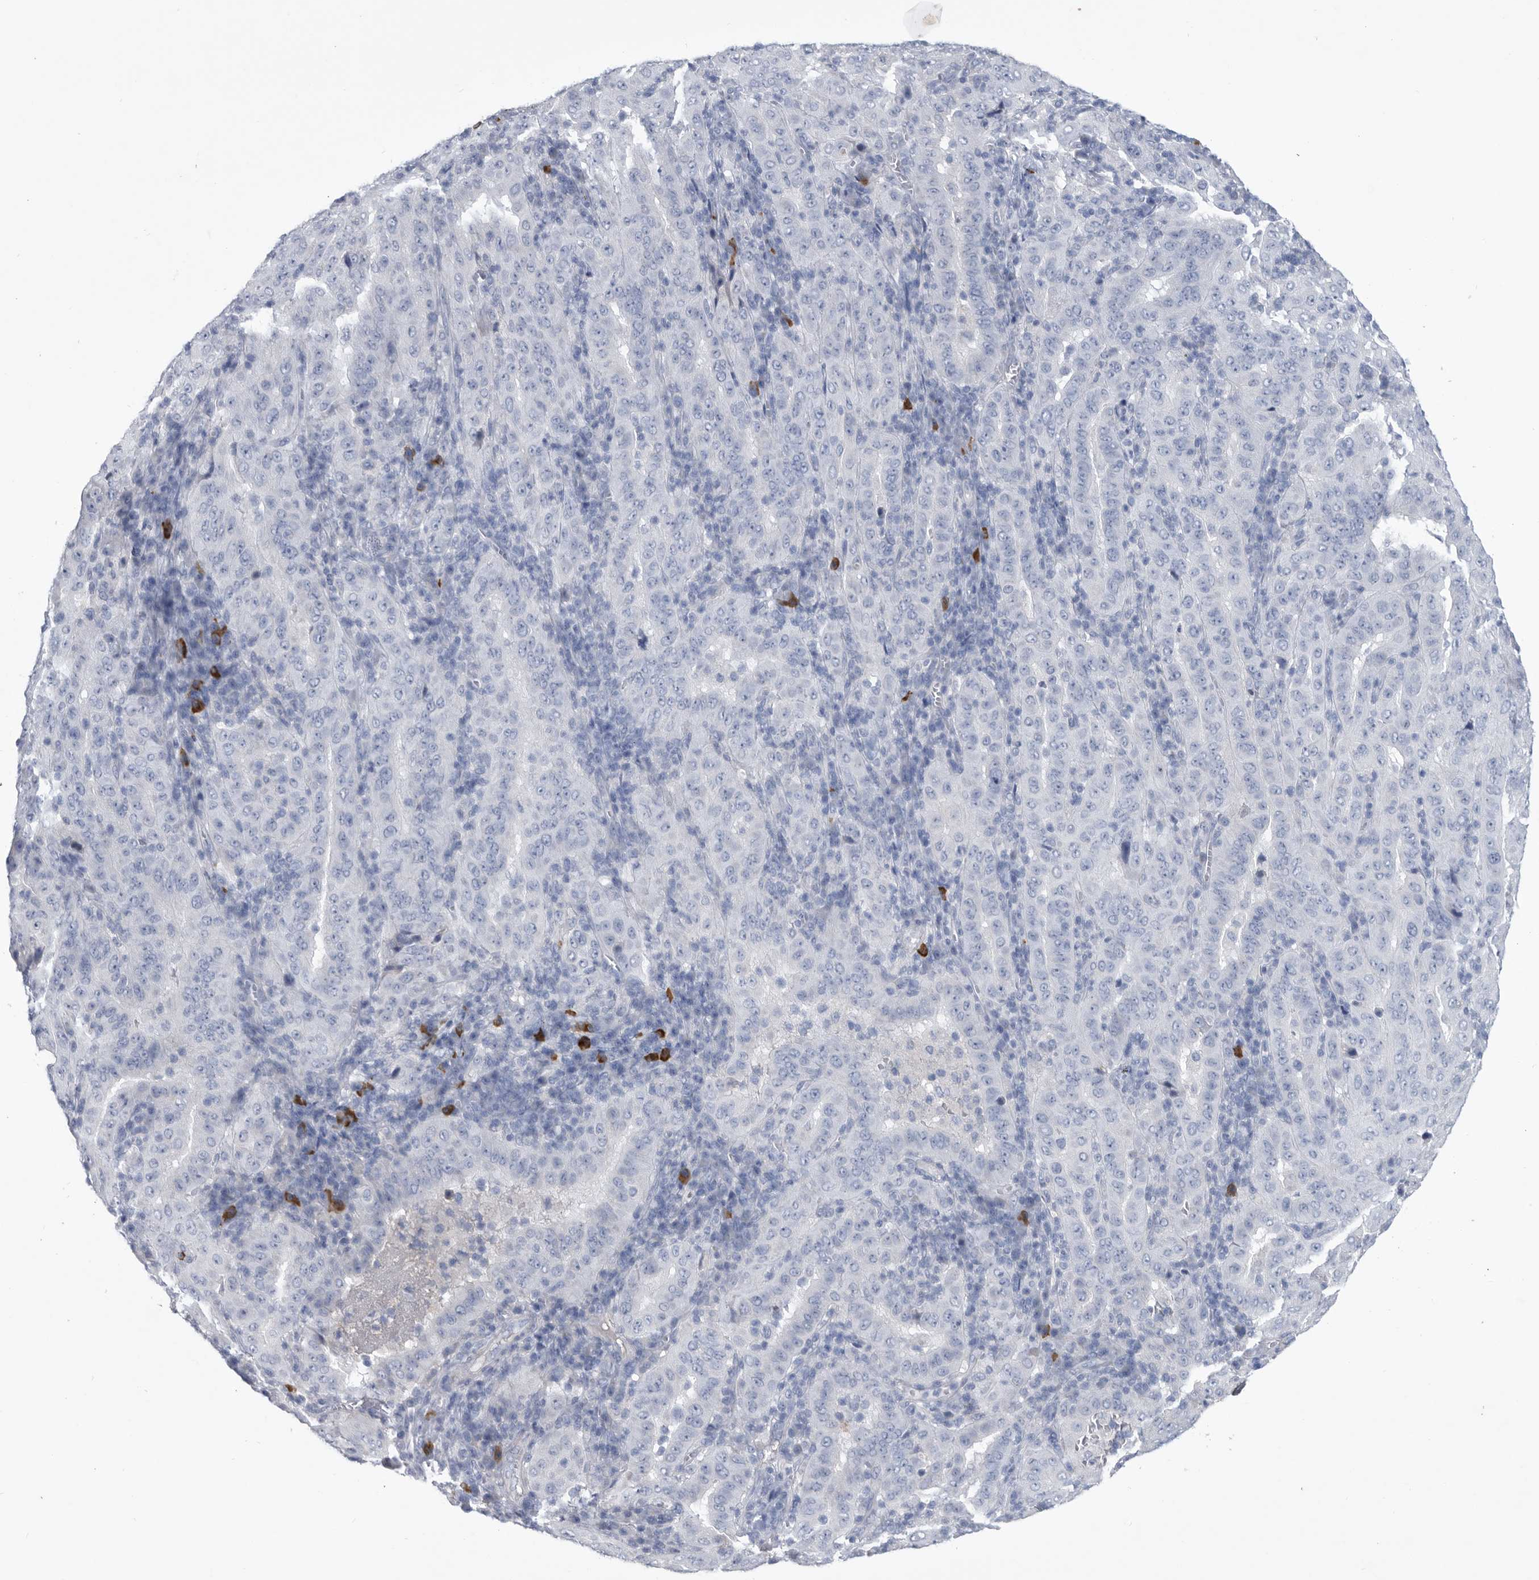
{"staining": {"intensity": "negative", "quantity": "none", "location": "none"}, "tissue": "pancreatic cancer", "cell_type": "Tumor cells", "image_type": "cancer", "snomed": [{"axis": "morphology", "description": "Adenocarcinoma, NOS"}, {"axis": "topography", "description": "Pancreas"}], "caption": "IHC histopathology image of neoplastic tissue: adenocarcinoma (pancreatic) stained with DAB (3,3'-diaminobenzidine) demonstrates no significant protein expression in tumor cells.", "gene": "BTBD6", "patient": {"sex": "male", "age": 63}}